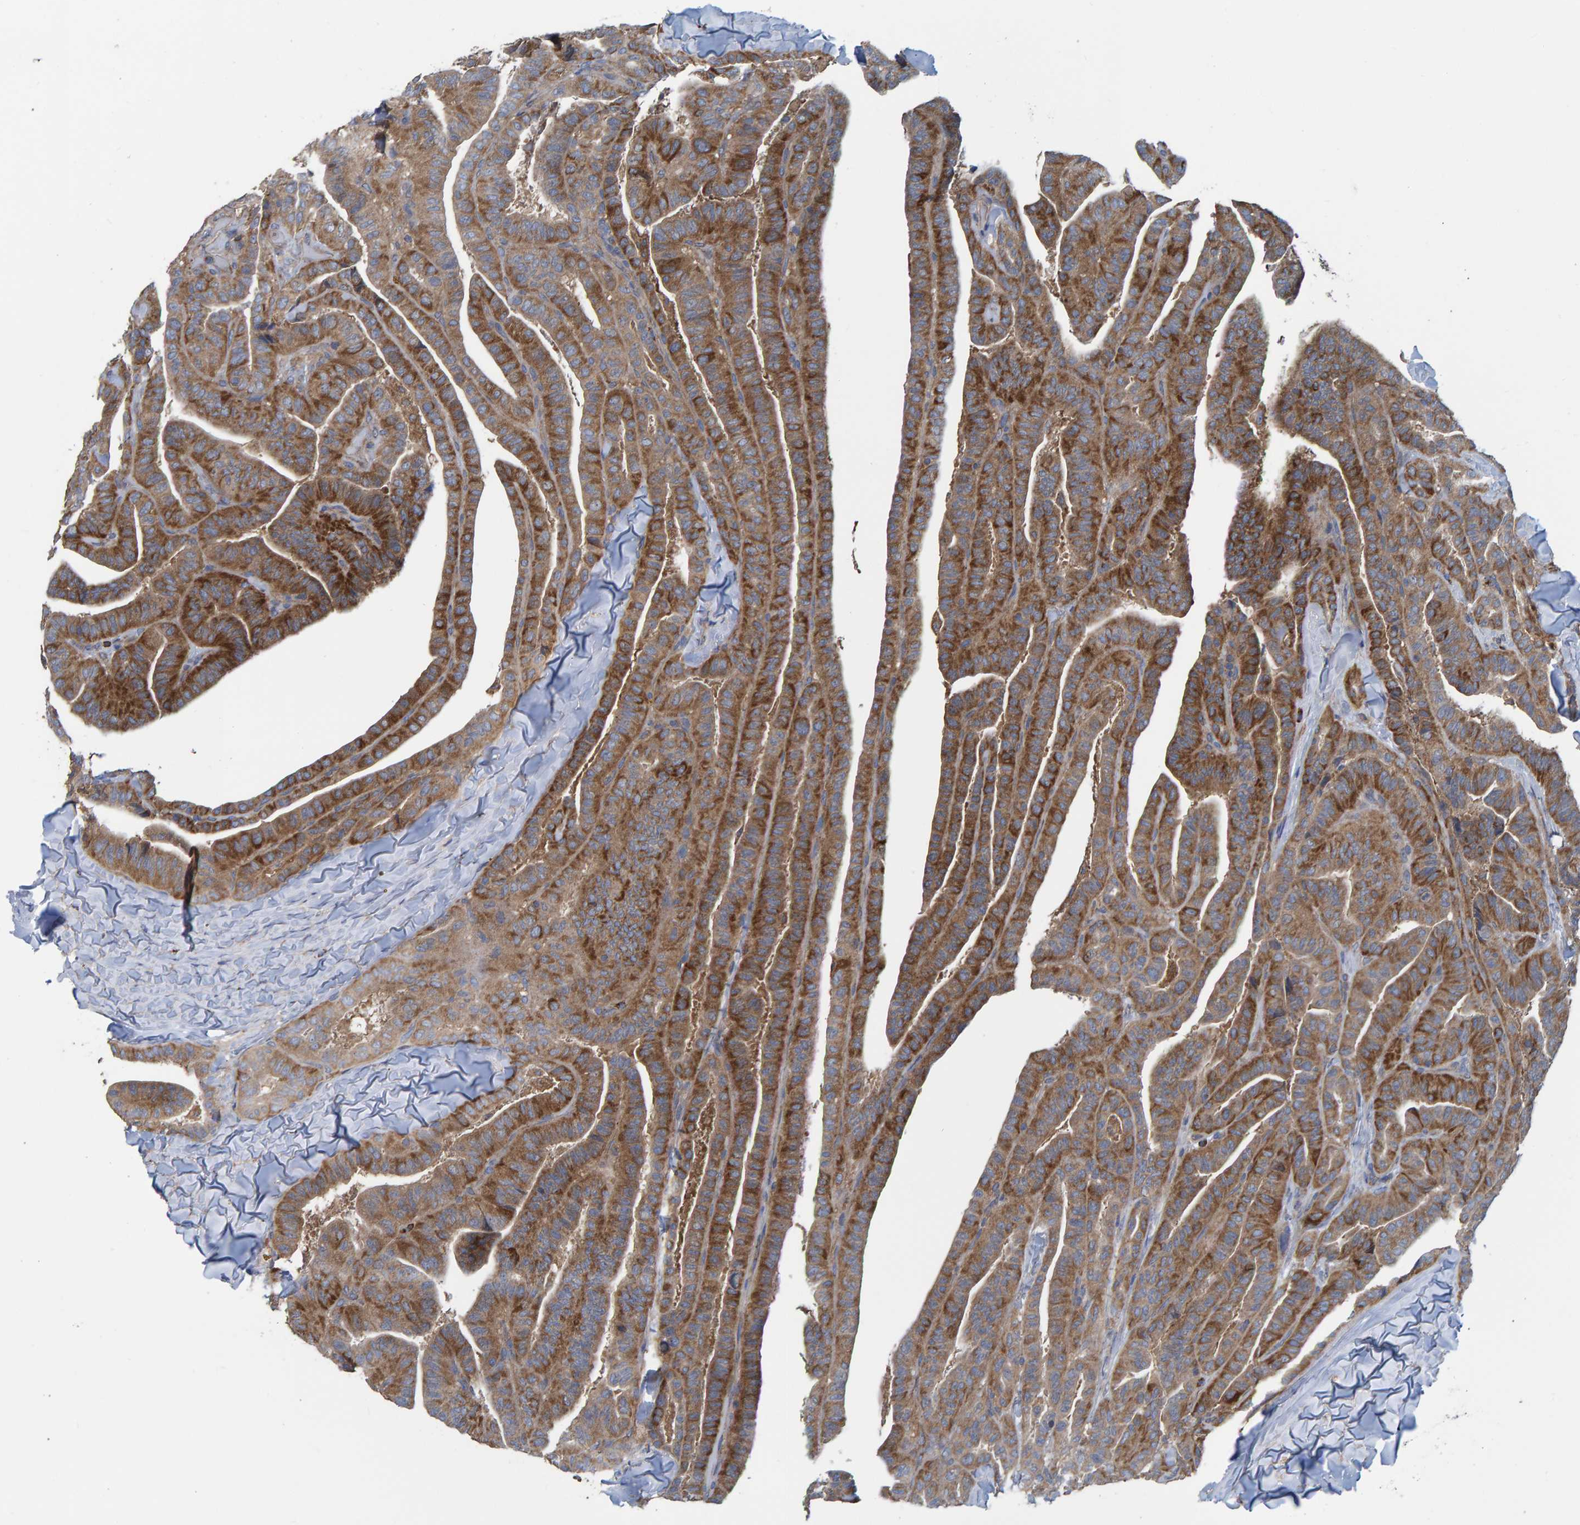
{"staining": {"intensity": "moderate", "quantity": ">75%", "location": "cytoplasmic/membranous"}, "tissue": "thyroid cancer", "cell_type": "Tumor cells", "image_type": "cancer", "snomed": [{"axis": "morphology", "description": "Papillary adenocarcinoma, NOS"}, {"axis": "topography", "description": "Thyroid gland"}], "caption": "A histopathology image of thyroid cancer (papillary adenocarcinoma) stained for a protein demonstrates moderate cytoplasmic/membranous brown staining in tumor cells. (DAB = brown stain, brightfield microscopy at high magnification).", "gene": "LRSAM1", "patient": {"sex": "male", "age": 77}}